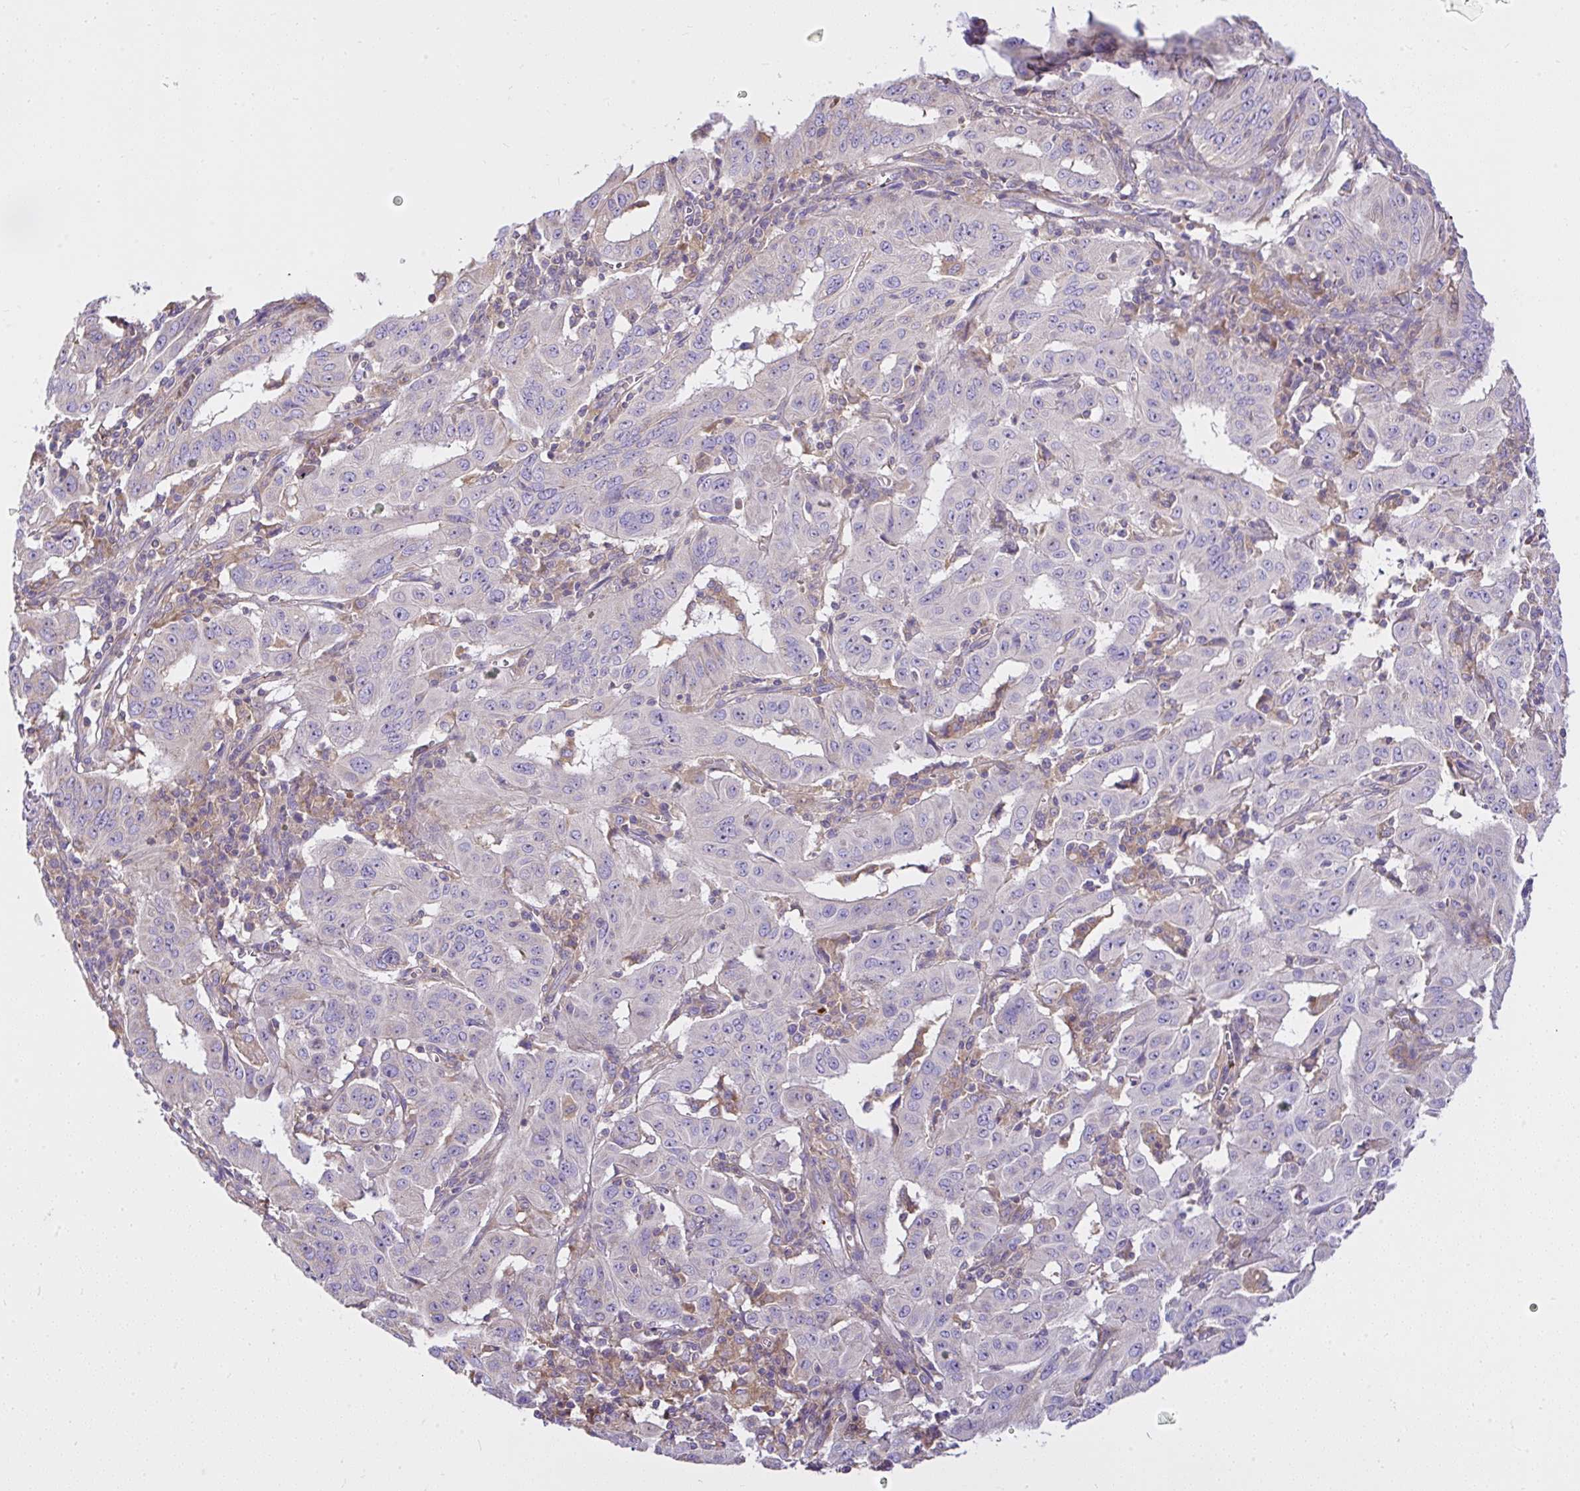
{"staining": {"intensity": "negative", "quantity": "none", "location": "none"}, "tissue": "pancreatic cancer", "cell_type": "Tumor cells", "image_type": "cancer", "snomed": [{"axis": "morphology", "description": "Adenocarcinoma, NOS"}, {"axis": "topography", "description": "Pancreas"}], "caption": "Tumor cells are negative for brown protein staining in pancreatic adenocarcinoma. (Immunohistochemistry (ihc), brightfield microscopy, high magnification).", "gene": "CCDC142", "patient": {"sex": "male", "age": 63}}